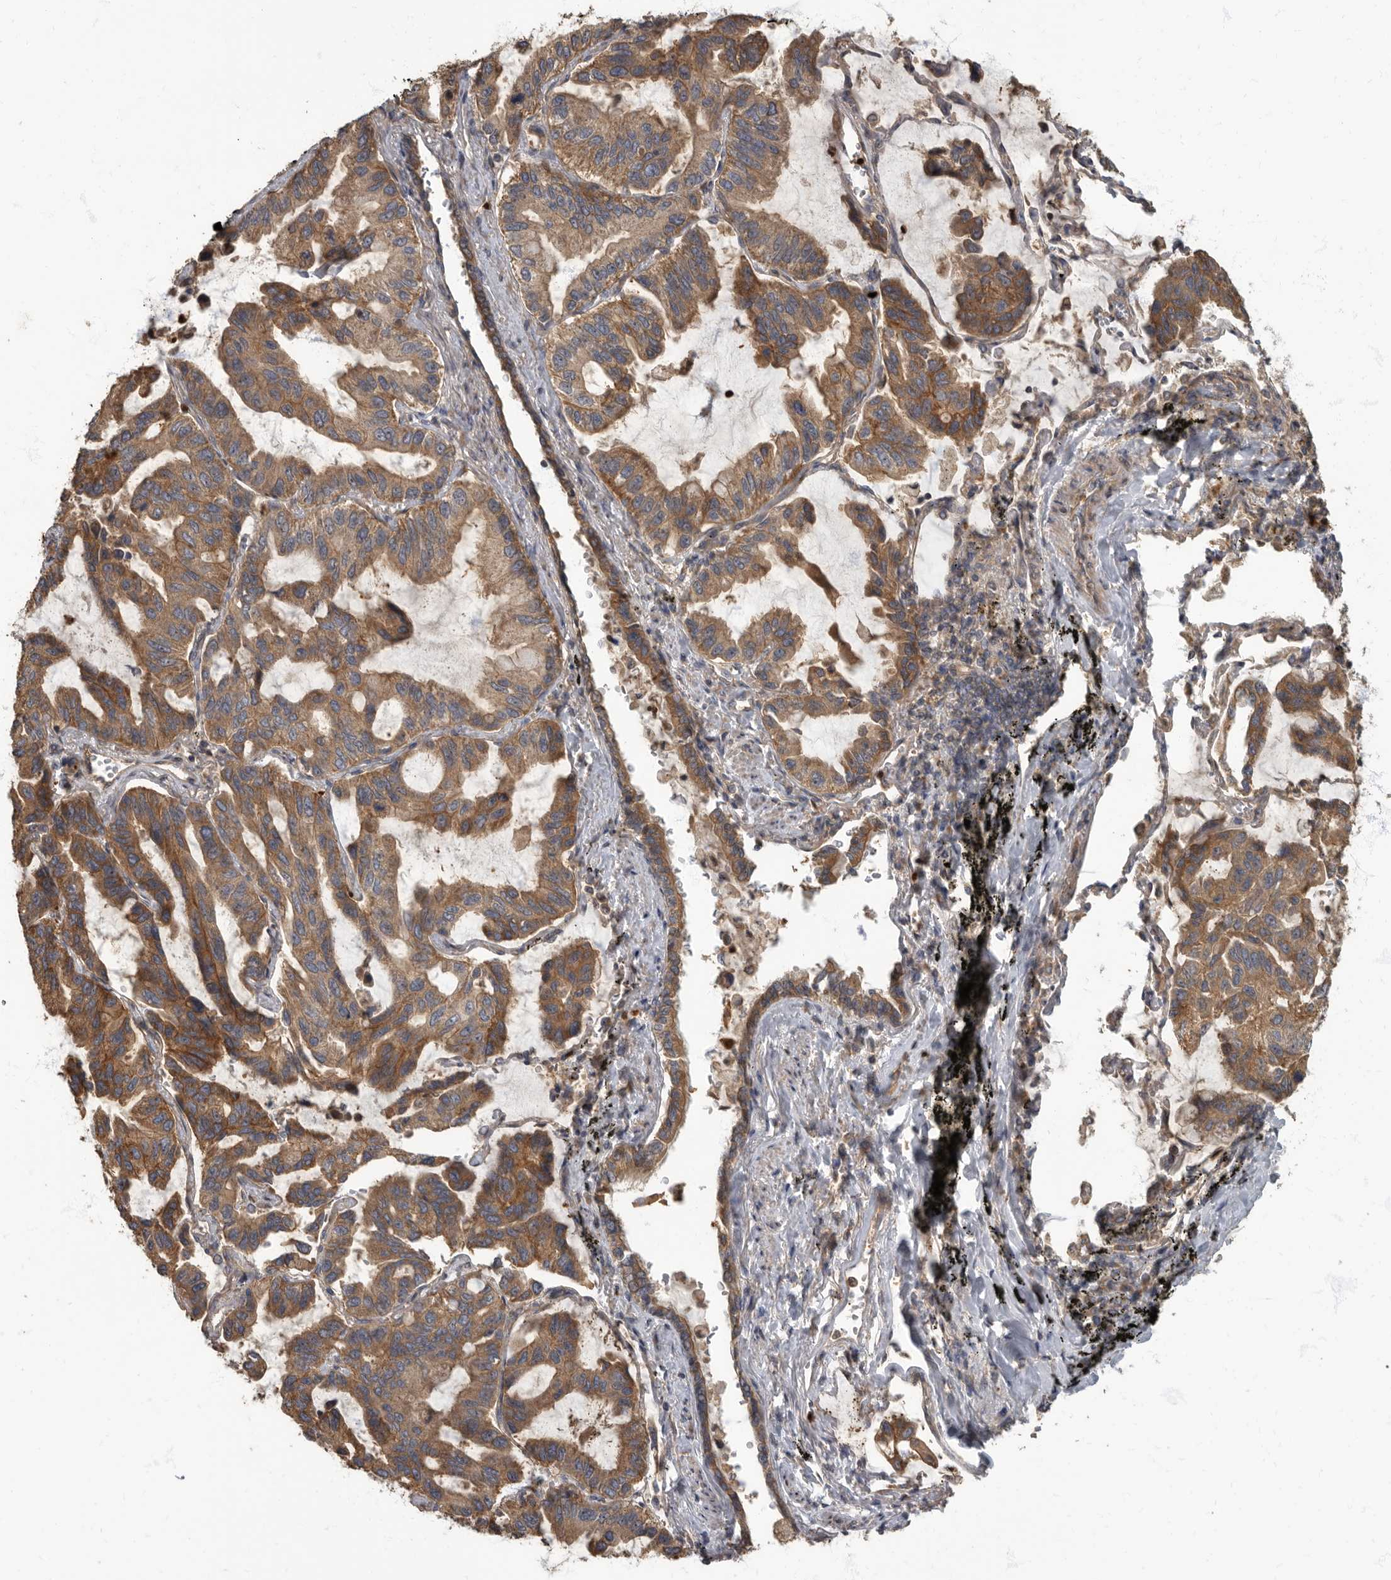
{"staining": {"intensity": "strong", "quantity": ">75%", "location": "cytoplasmic/membranous"}, "tissue": "lung cancer", "cell_type": "Tumor cells", "image_type": "cancer", "snomed": [{"axis": "morphology", "description": "Adenocarcinoma, NOS"}, {"axis": "topography", "description": "Lung"}], "caption": "Tumor cells demonstrate high levels of strong cytoplasmic/membranous positivity in approximately >75% of cells in lung cancer.", "gene": "DAAM1", "patient": {"sex": "male", "age": 64}}